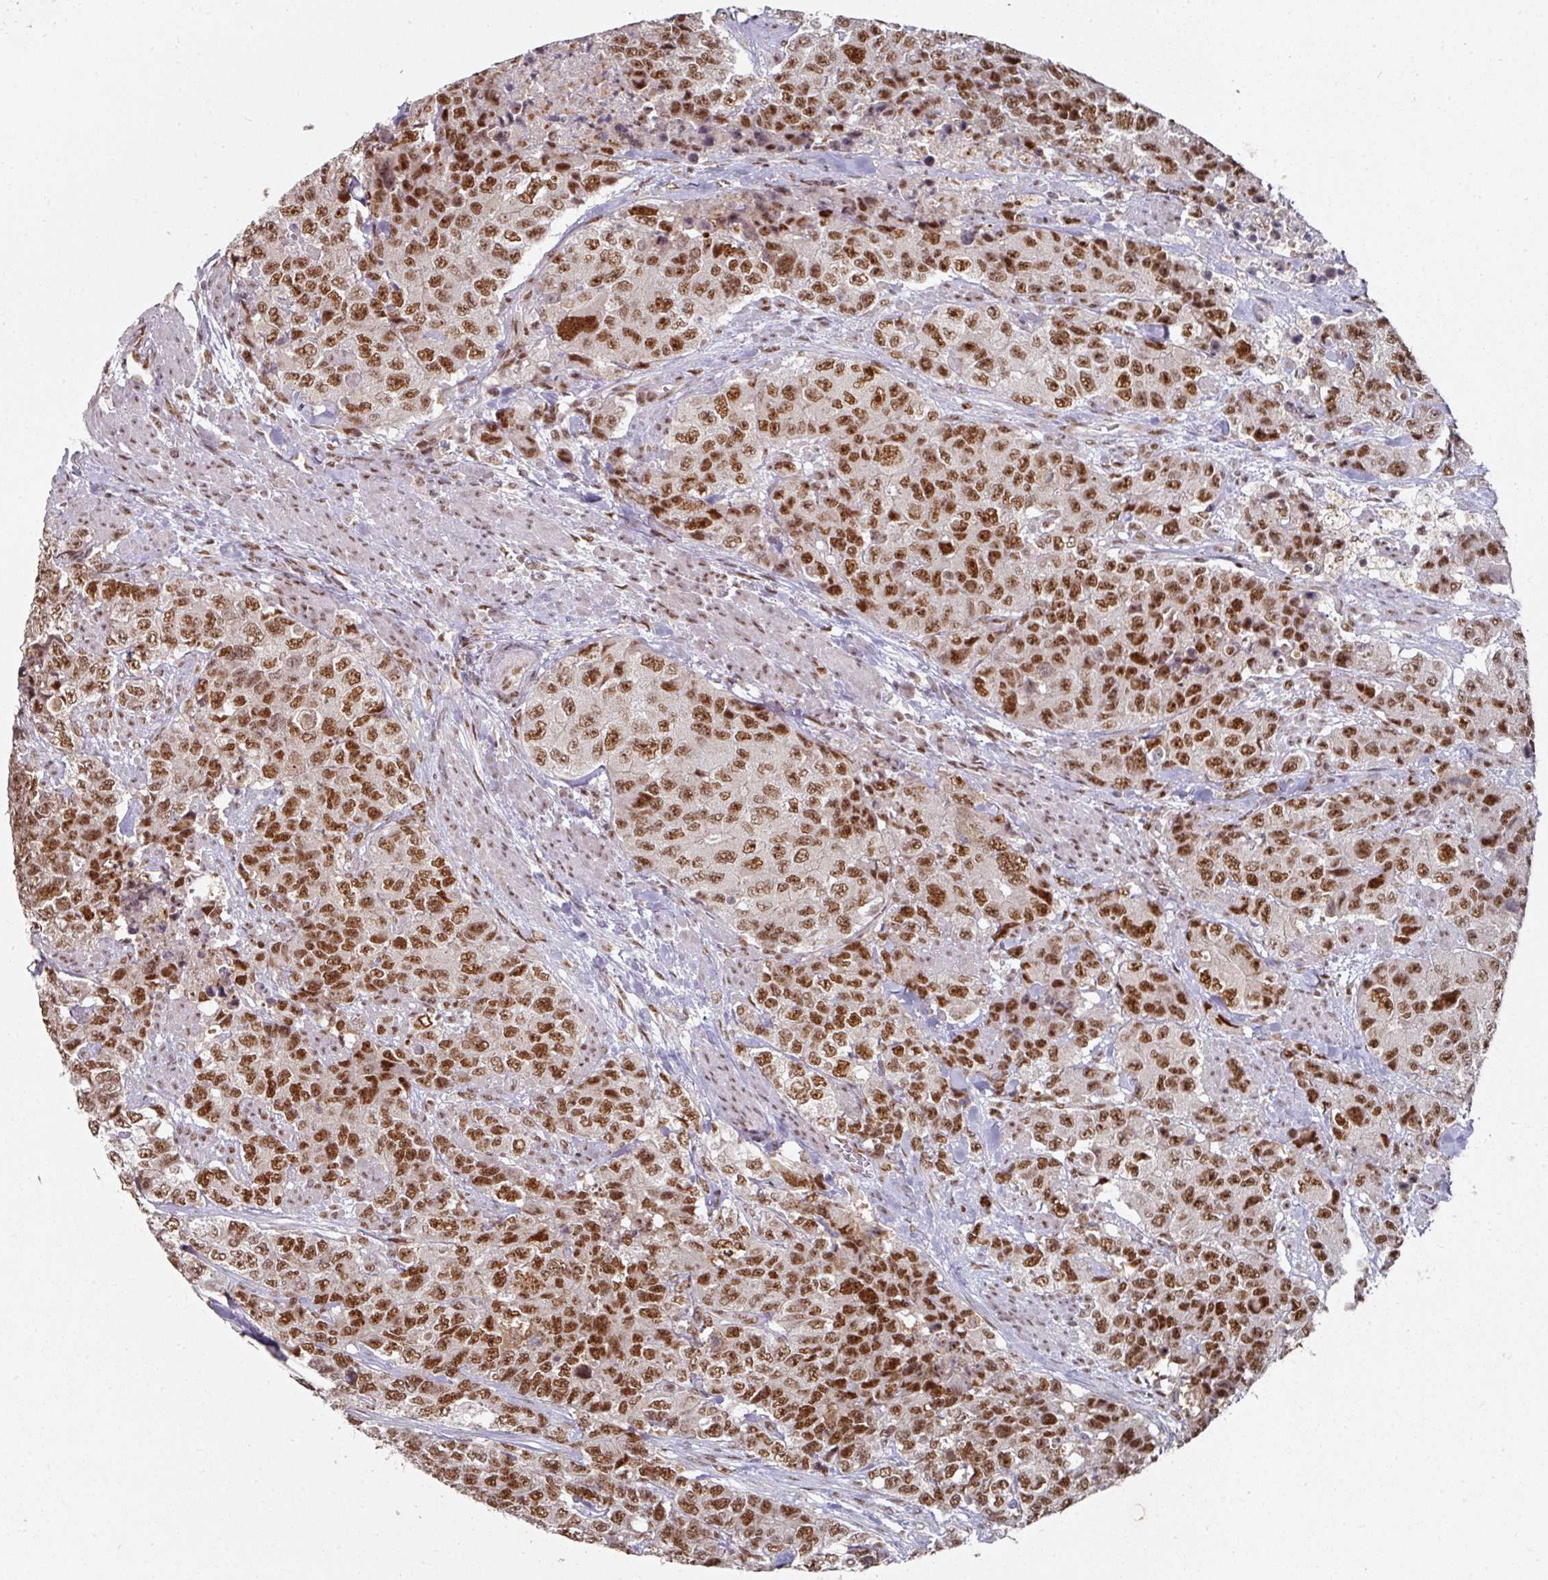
{"staining": {"intensity": "strong", "quantity": ">75%", "location": "nuclear"}, "tissue": "urothelial cancer", "cell_type": "Tumor cells", "image_type": "cancer", "snomed": [{"axis": "morphology", "description": "Urothelial carcinoma, High grade"}, {"axis": "topography", "description": "Urinary bladder"}], "caption": "Strong nuclear protein staining is seen in about >75% of tumor cells in urothelial carcinoma (high-grade).", "gene": "MEPCE", "patient": {"sex": "female", "age": 78}}